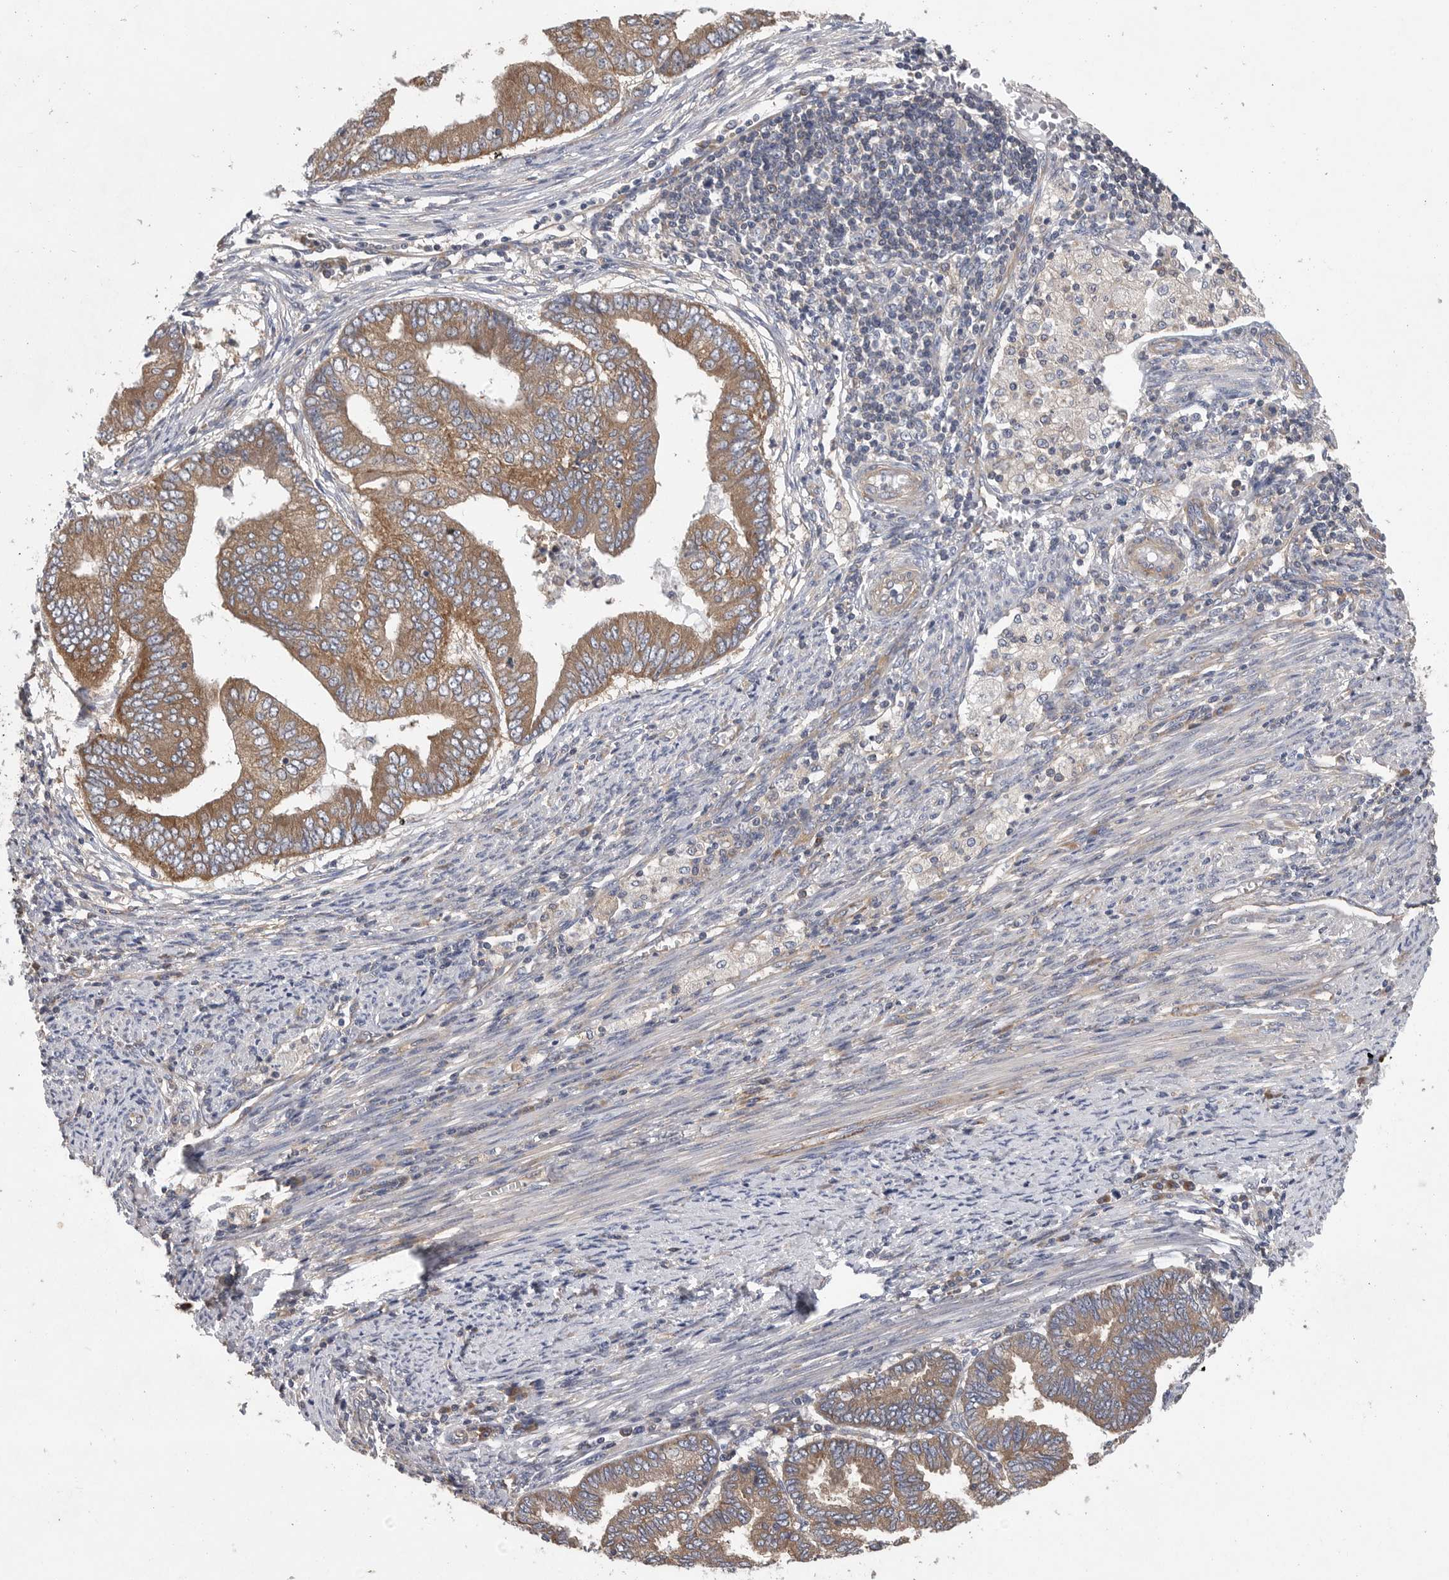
{"staining": {"intensity": "moderate", "quantity": ">75%", "location": "cytoplasmic/membranous"}, "tissue": "endometrial cancer", "cell_type": "Tumor cells", "image_type": "cancer", "snomed": [{"axis": "morphology", "description": "Polyp, NOS"}, {"axis": "morphology", "description": "Adenocarcinoma, NOS"}, {"axis": "morphology", "description": "Adenoma, NOS"}, {"axis": "topography", "description": "Endometrium"}], "caption": "Approximately >75% of tumor cells in human polyp (endometrial) demonstrate moderate cytoplasmic/membranous protein positivity as visualized by brown immunohistochemical staining.", "gene": "OXR1", "patient": {"sex": "female", "age": 79}}